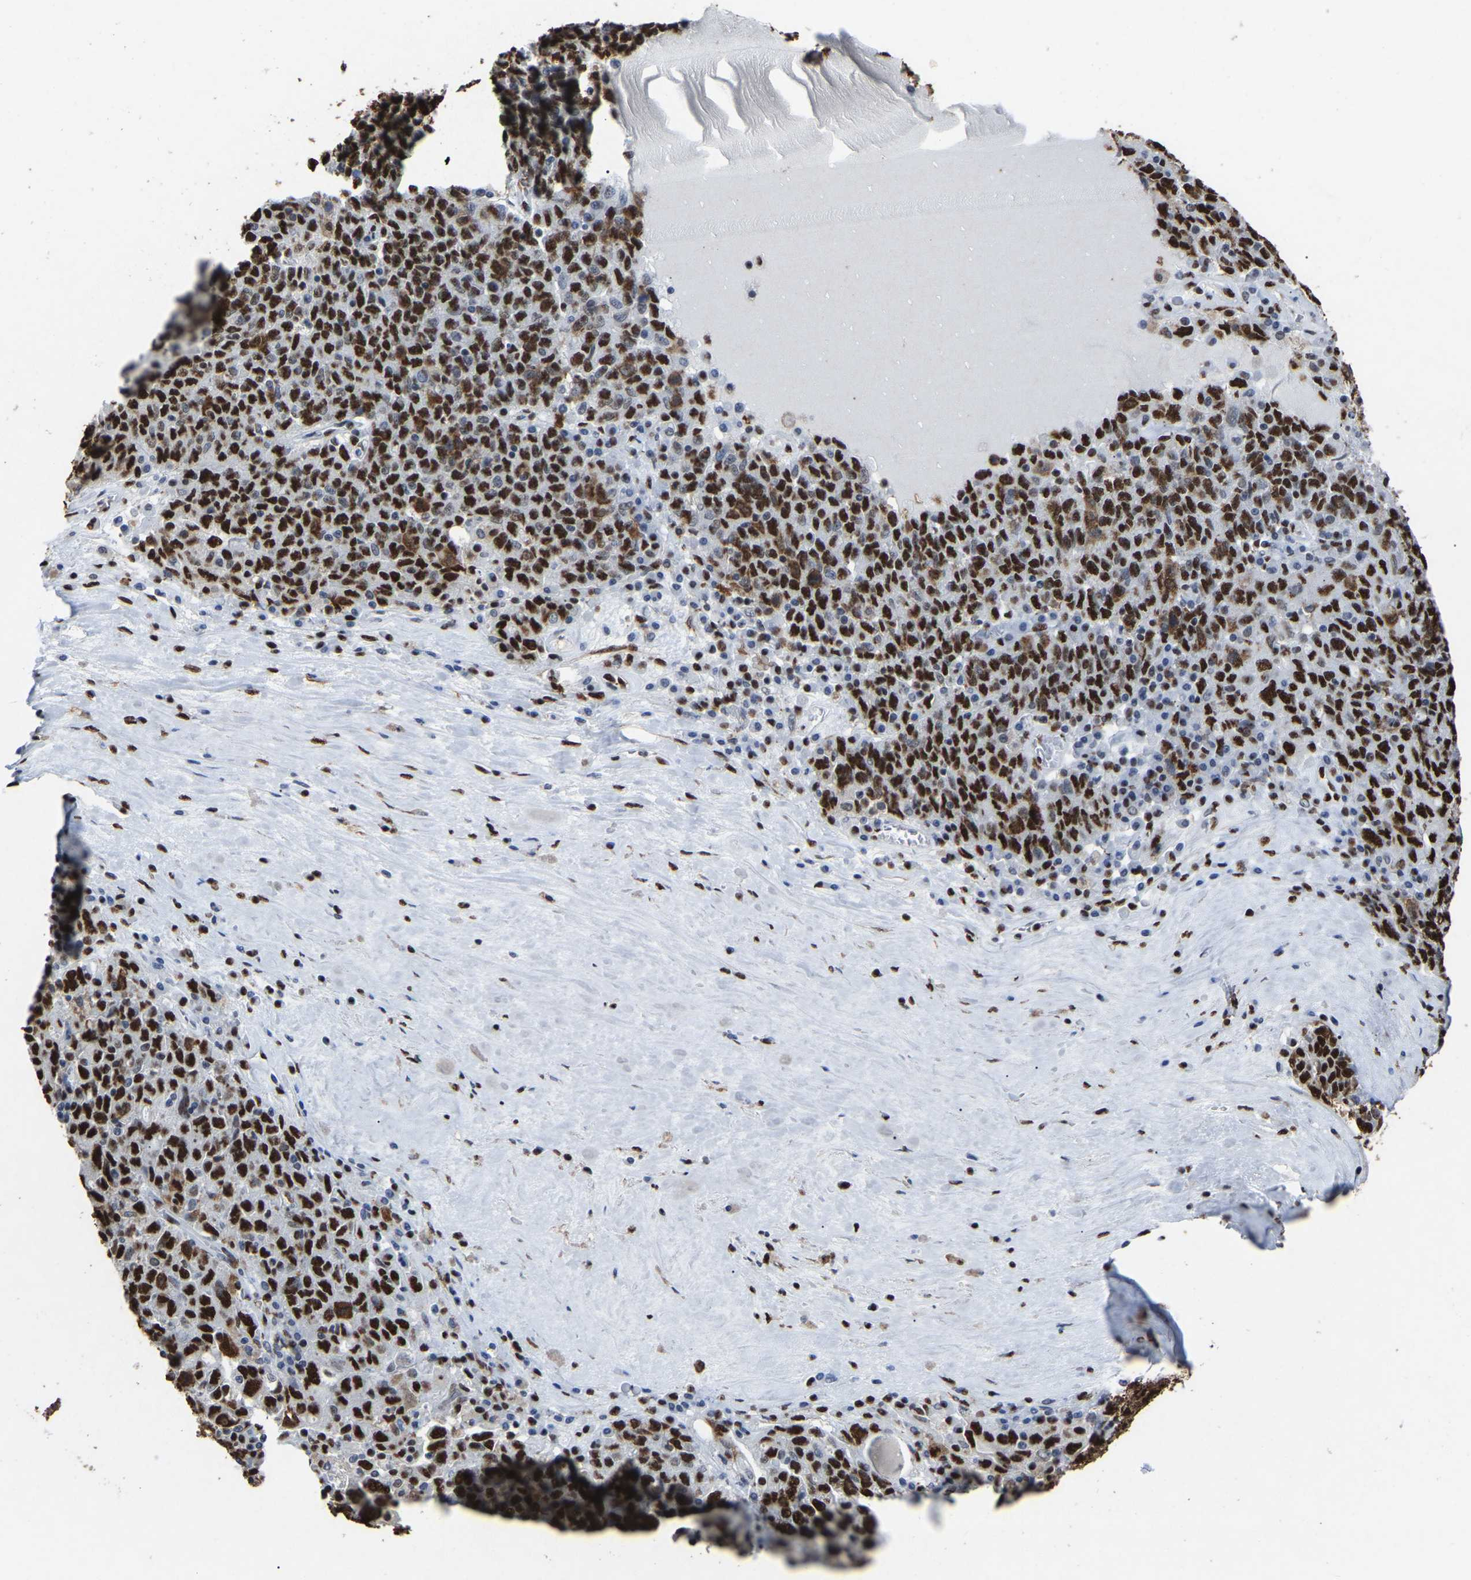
{"staining": {"intensity": "strong", "quantity": ">75%", "location": "nuclear"}, "tissue": "ovarian cancer", "cell_type": "Tumor cells", "image_type": "cancer", "snomed": [{"axis": "morphology", "description": "Carcinoma, endometroid"}, {"axis": "topography", "description": "Ovary"}], "caption": "Brown immunohistochemical staining in human ovarian endometroid carcinoma reveals strong nuclear positivity in approximately >75% of tumor cells.", "gene": "RBL2", "patient": {"sex": "female", "age": 62}}